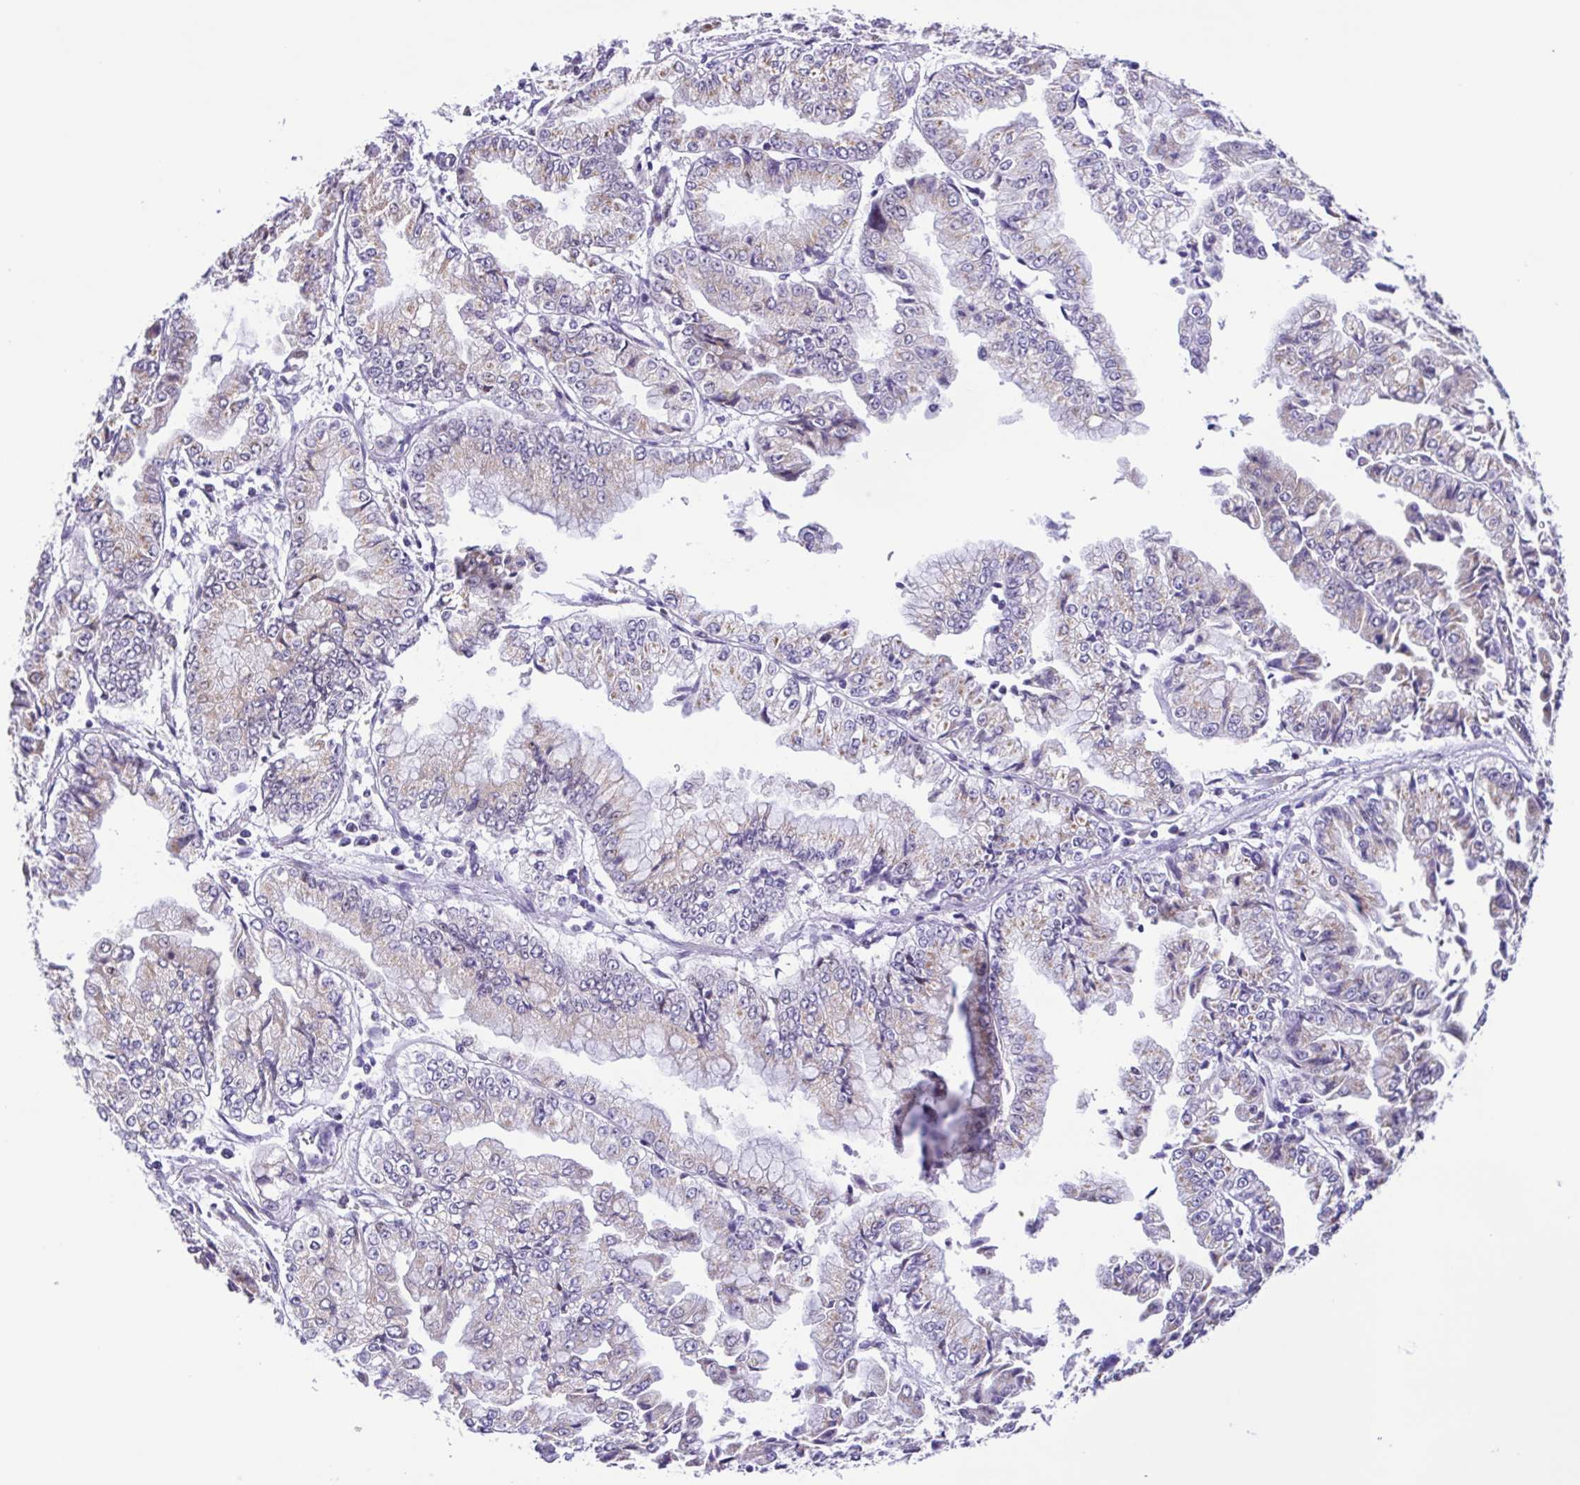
{"staining": {"intensity": "weak", "quantity": "<25%", "location": "cytoplasmic/membranous"}, "tissue": "stomach cancer", "cell_type": "Tumor cells", "image_type": "cancer", "snomed": [{"axis": "morphology", "description": "Adenocarcinoma, NOS"}, {"axis": "topography", "description": "Stomach, upper"}], "caption": "Tumor cells show no significant protein positivity in stomach cancer. (Brightfield microscopy of DAB (3,3'-diaminobenzidine) immunohistochemistry (IHC) at high magnification).", "gene": "TGM3", "patient": {"sex": "female", "age": 74}}